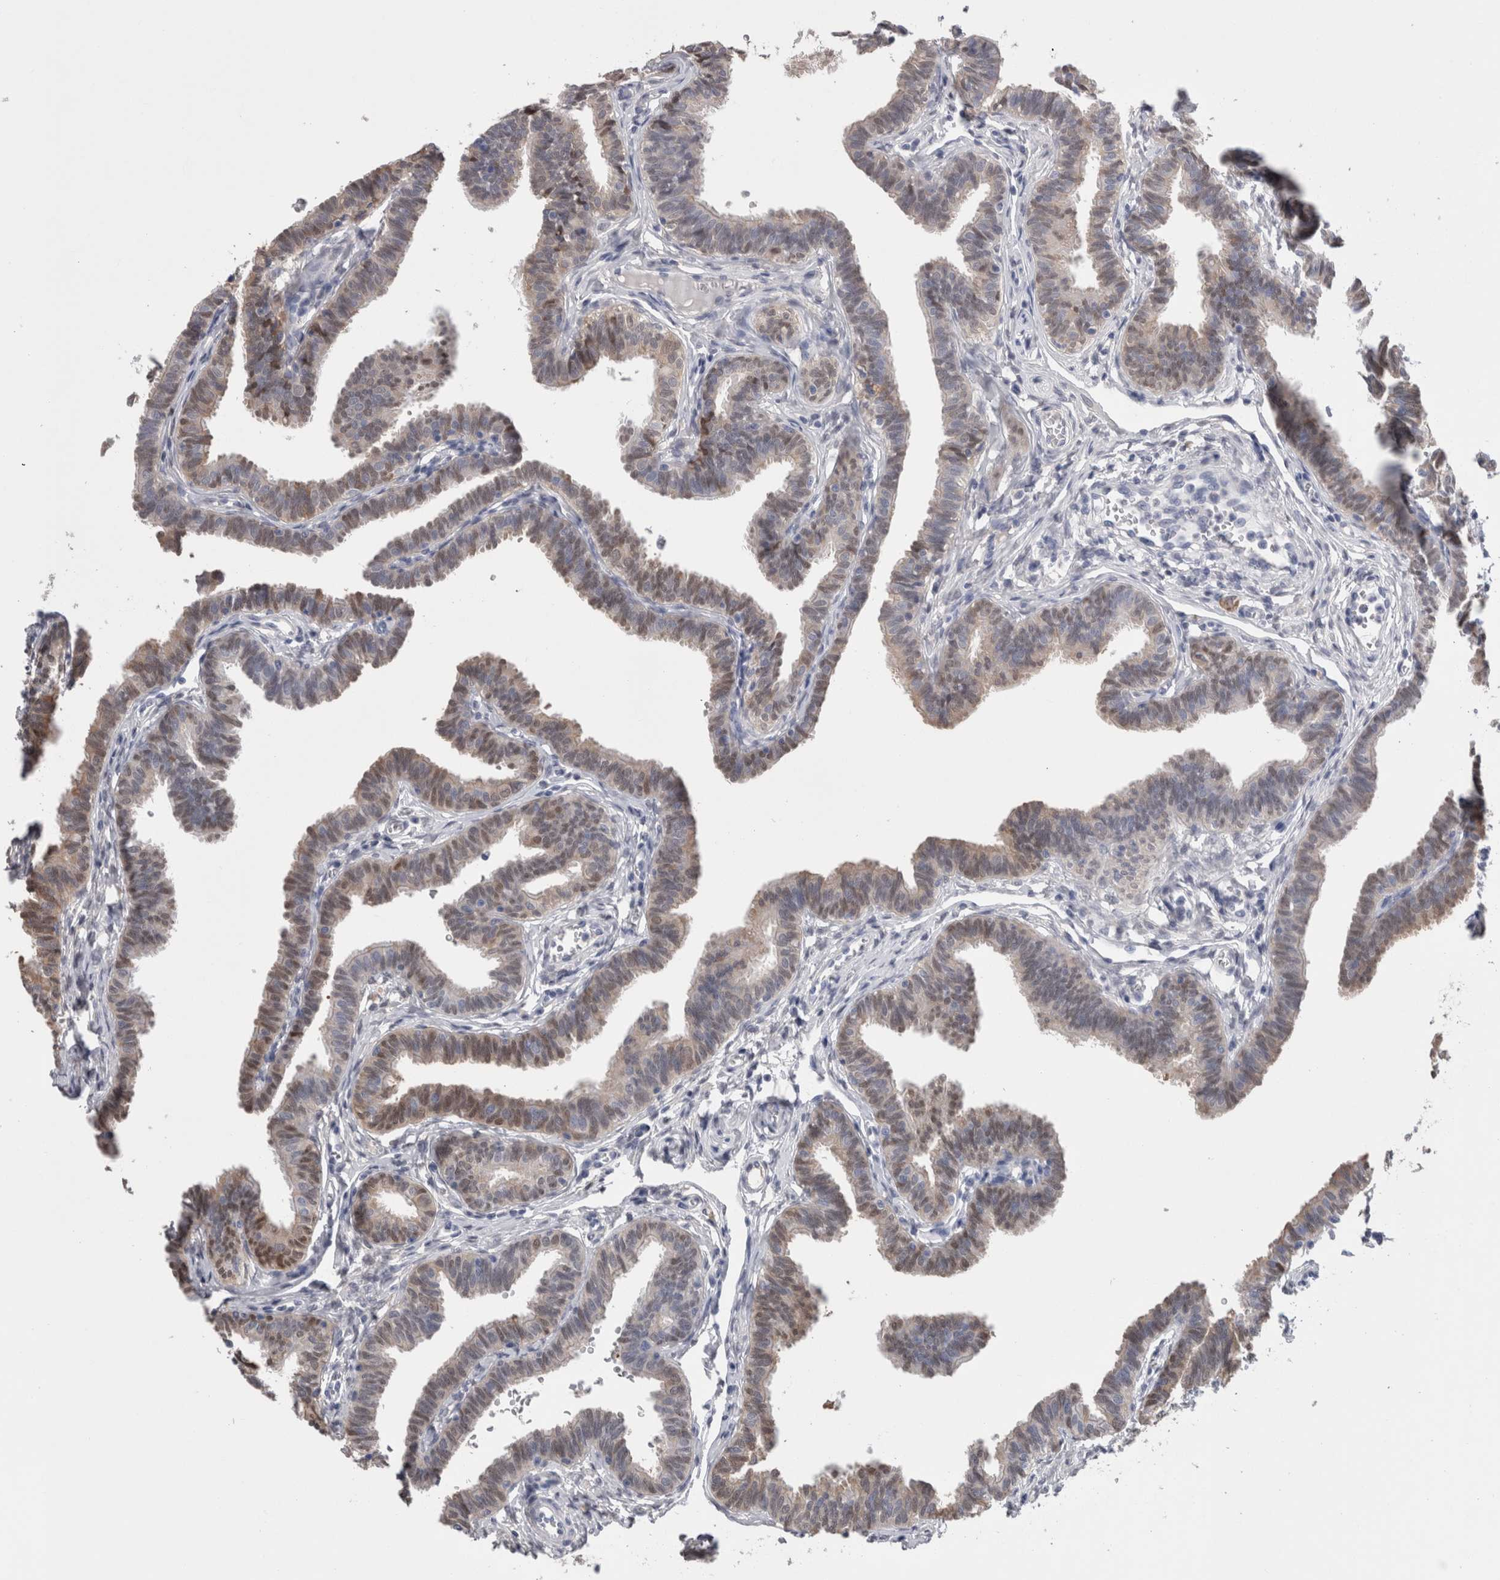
{"staining": {"intensity": "weak", "quantity": "25%-75%", "location": "nuclear"}, "tissue": "fallopian tube", "cell_type": "Glandular cells", "image_type": "normal", "snomed": [{"axis": "morphology", "description": "Normal tissue, NOS"}, {"axis": "topography", "description": "Fallopian tube"}, {"axis": "topography", "description": "Ovary"}], "caption": "Immunohistochemistry (DAB) staining of normal fallopian tube shows weak nuclear protein expression in about 25%-75% of glandular cells. (brown staining indicates protein expression, while blue staining denotes nuclei).", "gene": "CA8", "patient": {"sex": "female", "age": 23}}